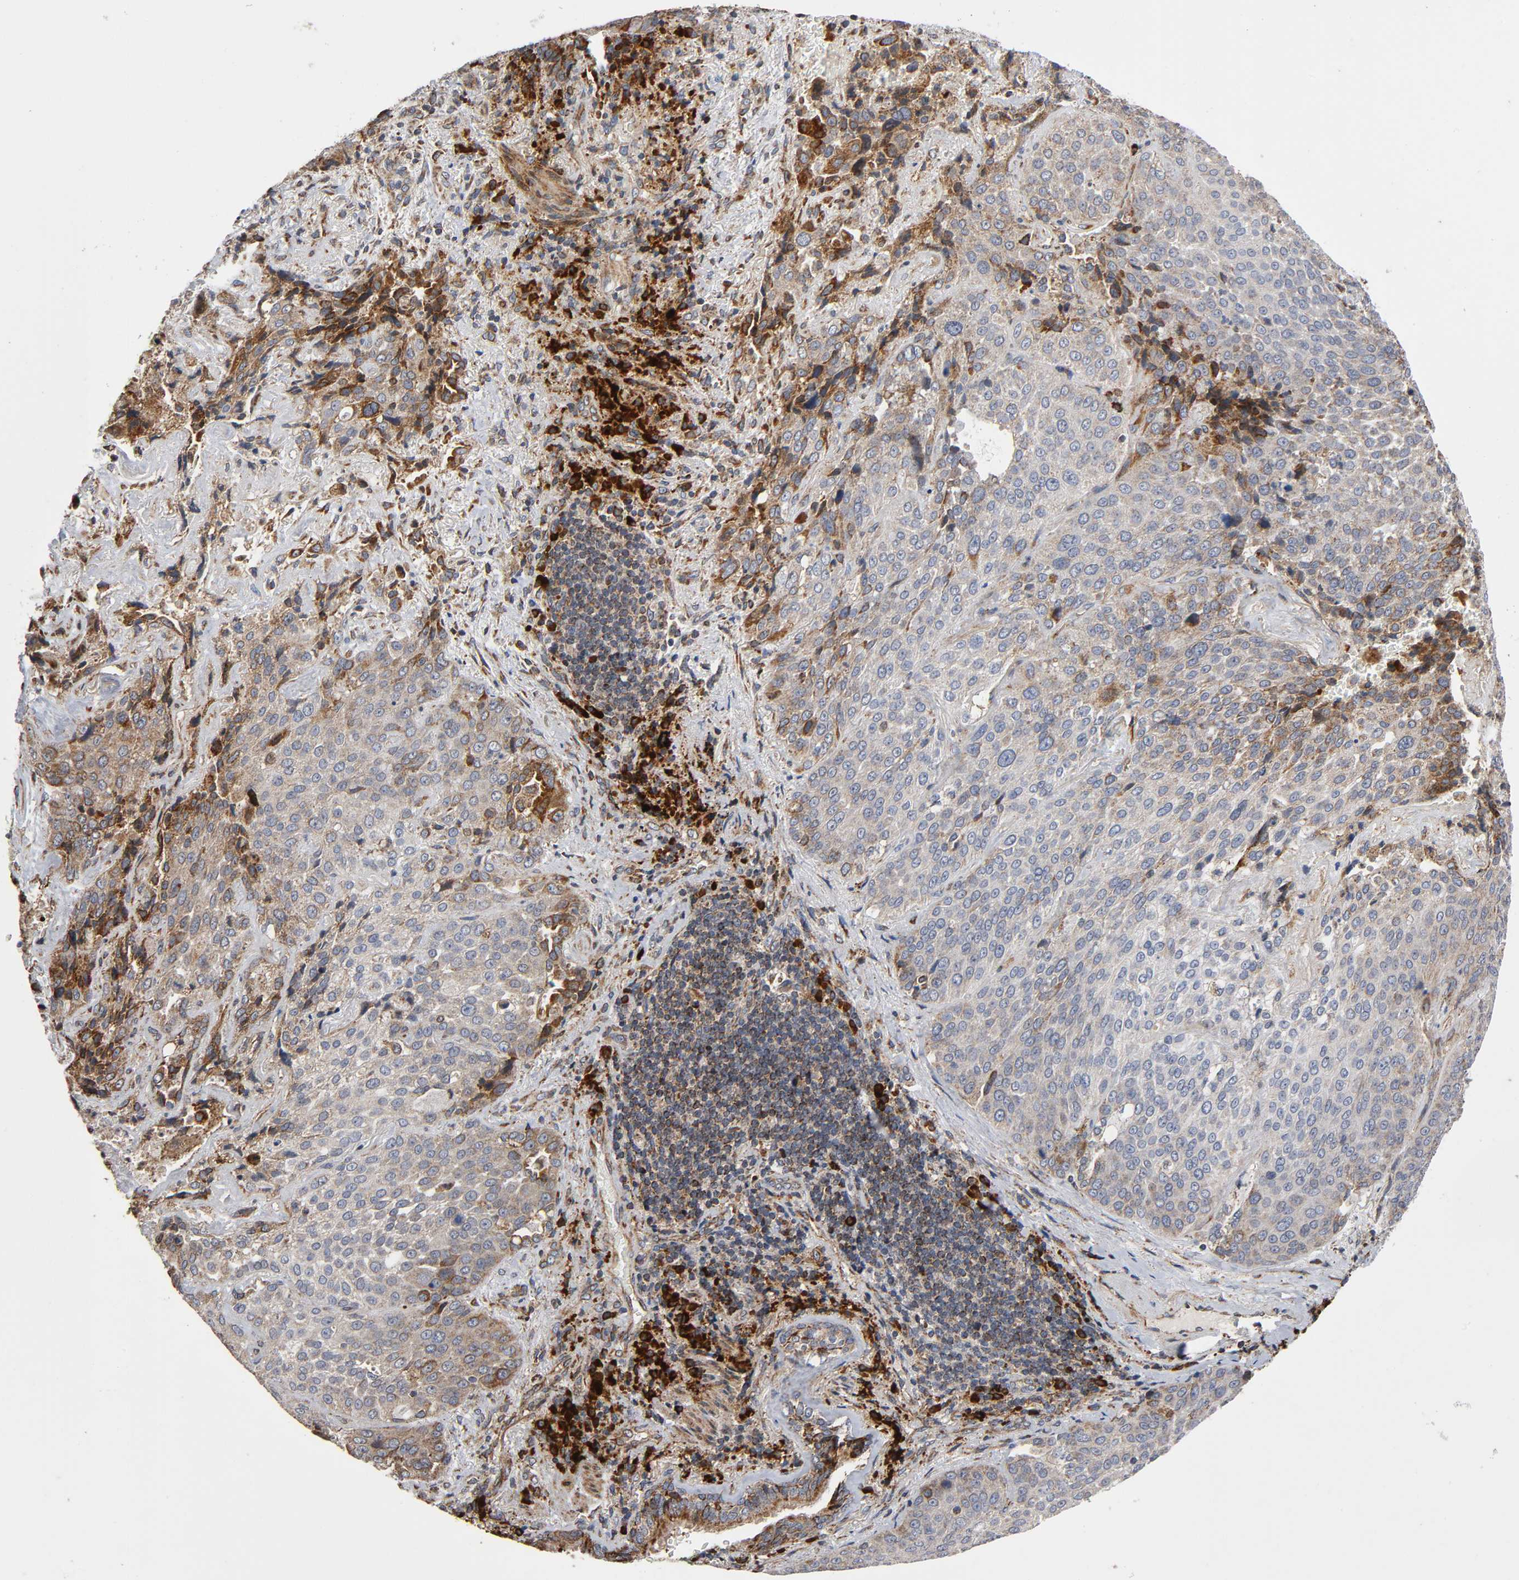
{"staining": {"intensity": "moderate", "quantity": "25%-75%", "location": "cytoplasmic/membranous"}, "tissue": "lung cancer", "cell_type": "Tumor cells", "image_type": "cancer", "snomed": [{"axis": "morphology", "description": "Squamous cell carcinoma, NOS"}, {"axis": "topography", "description": "Lung"}], "caption": "Brown immunohistochemical staining in human squamous cell carcinoma (lung) displays moderate cytoplasmic/membranous positivity in approximately 25%-75% of tumor cells. Using DAB (3,3'-diaminobenzidine) (brown) and hematoxylin (blue) stains, captured at high magnification using brightfield microscopy.", "gene": "MAP3K1", "patient": {"sex": "male", "age": 54}}